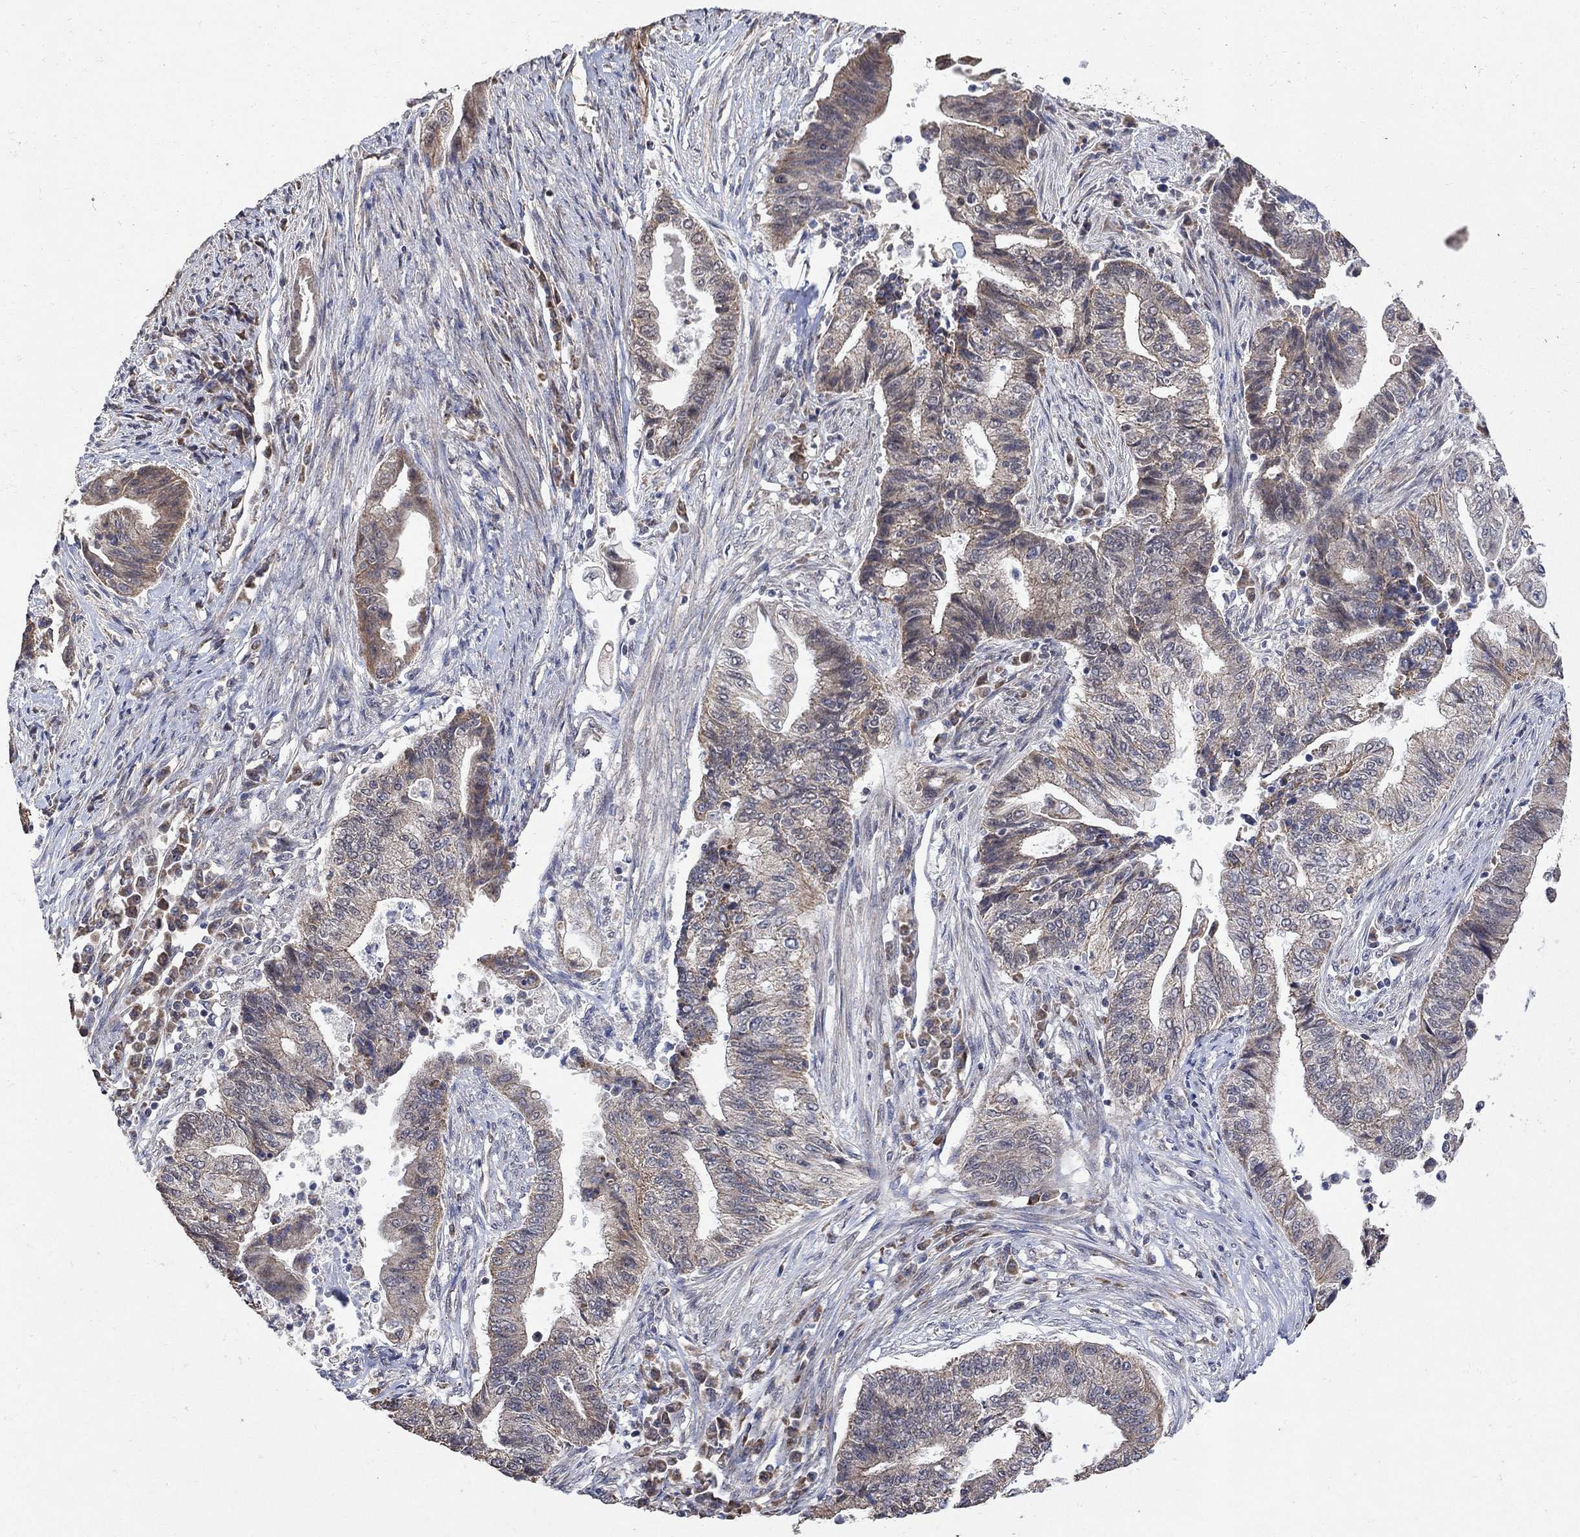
{"staining": {"intensity": "moderate", "quantity": "25%-75%", "location": "cytoplasmic/membranous"}, "tissue": "endometrial cancer", "cell_type": "Tumor cells", "image_type": "cancer", "snomed": [{"axis": "morphology", "description": "Adenocarcinoma, NOS"}, {"axis": "topography", "description": "Uterus"}, {"axis": "topography", "description": "Endometrium"}], "caption": "The immunohistochemical stain shows moderate cytoplasmic/membranous staining in tumor cells of adenocarcinoma (endometrial) tissue. The staining was performed using DAB to visualize the protein expression in brown, while the nuclei were stained in blue with hematoxylin (Magnification: 20x).", "gene": "ANKRA2", "patient": {"sex": "female", "age": 54}}